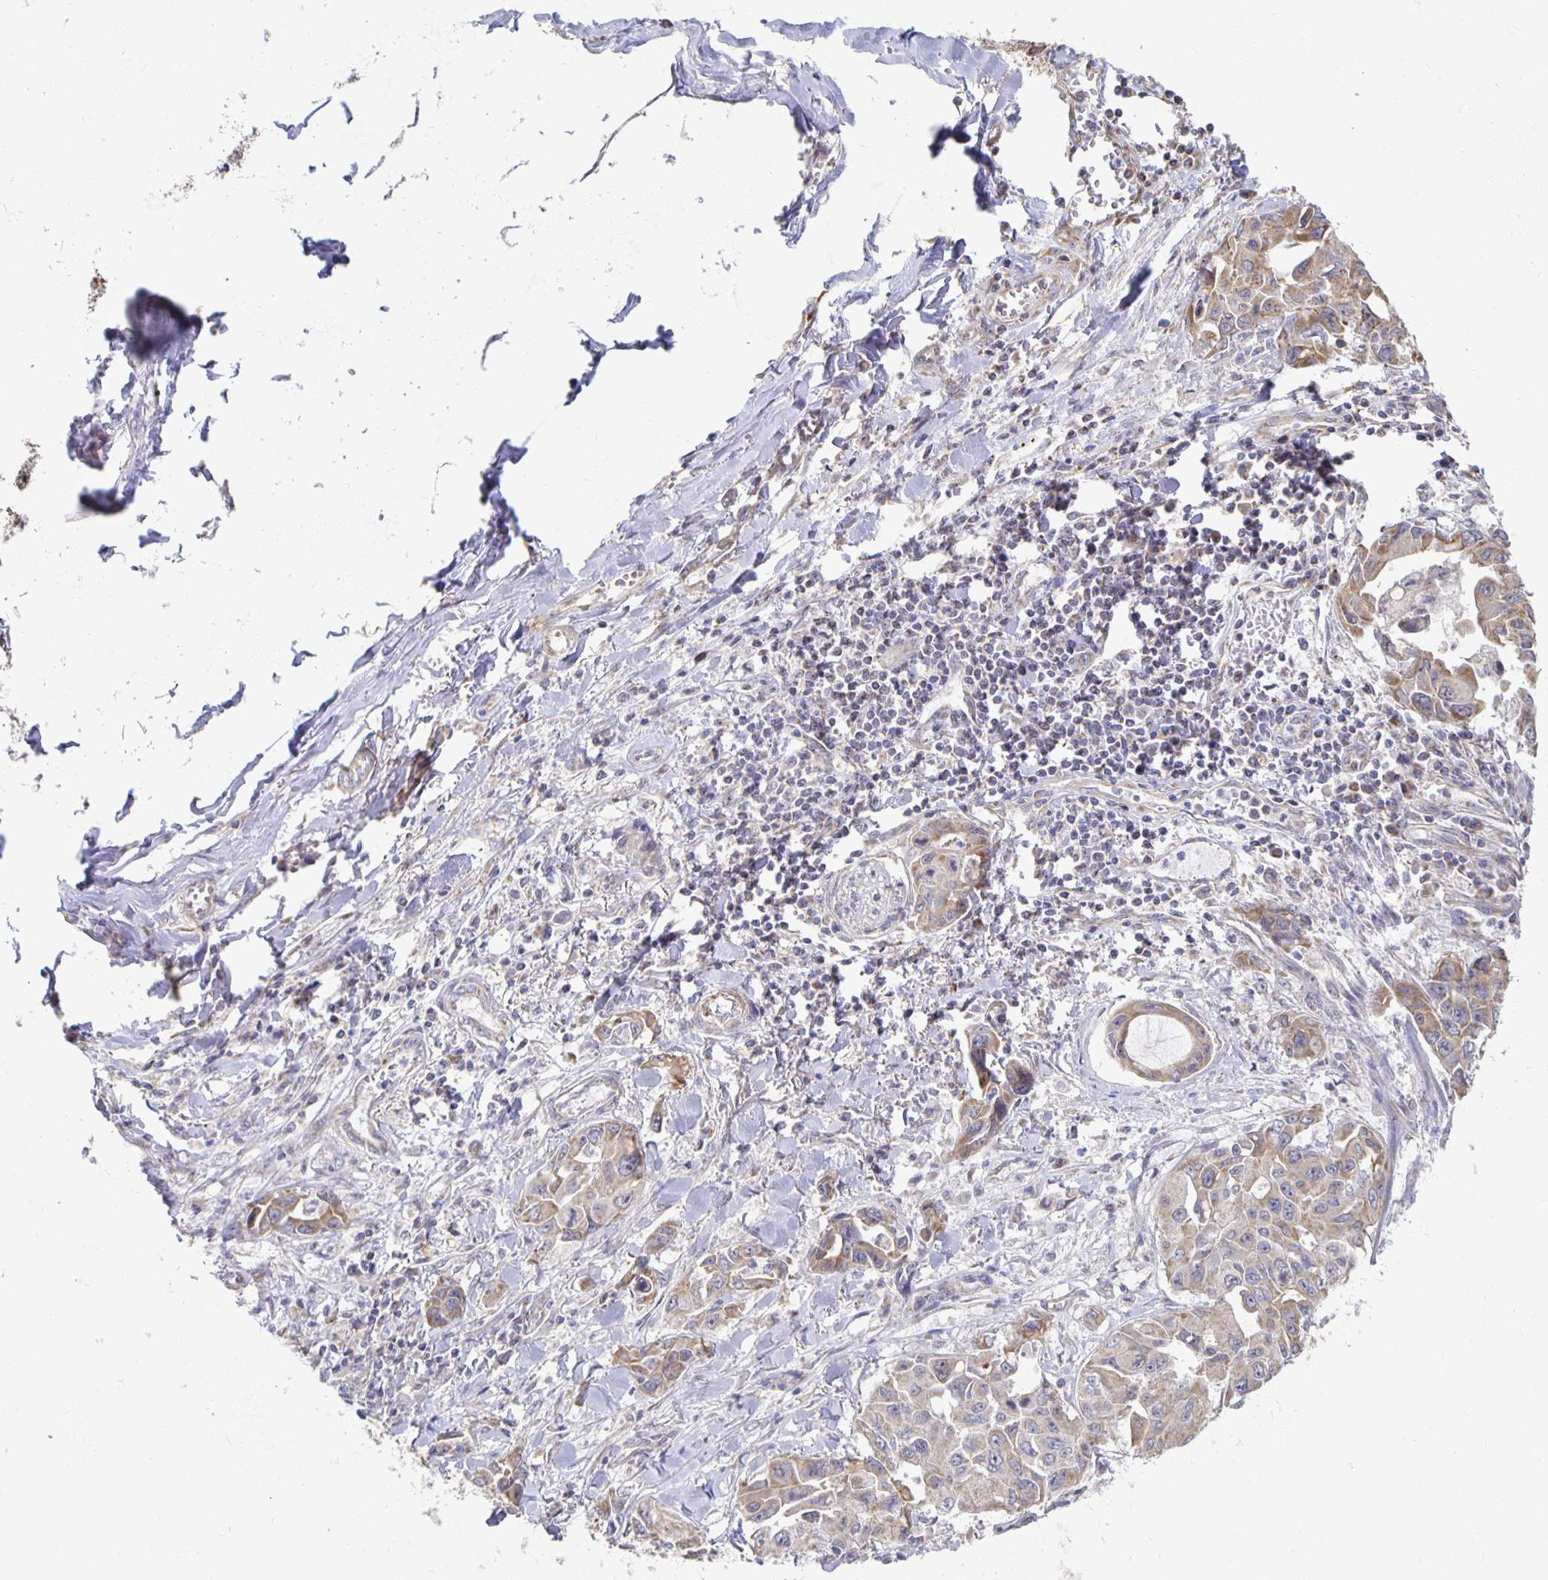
{"staining": {"intensity": "weak", "quantity": ">75%", "location": "cytoplasmic/membranous"}, "tissue": "lung cancer", "cell_type": "Tumor cells", "image_type": "cancer", "snomed": [{"axis": "morphology", "description": "Adenocarcinoma, NOS"}, {"axis": "topography", "description": "Lung"}], "caption": "IHC of lung cancer (adenocarcinoma) shows low levels of weak cytoplasmic/membranous staining in approximately >75% of tumor cells.", "gene": "NKX2-8", "patient": {"sex": "male", "age": 64}}